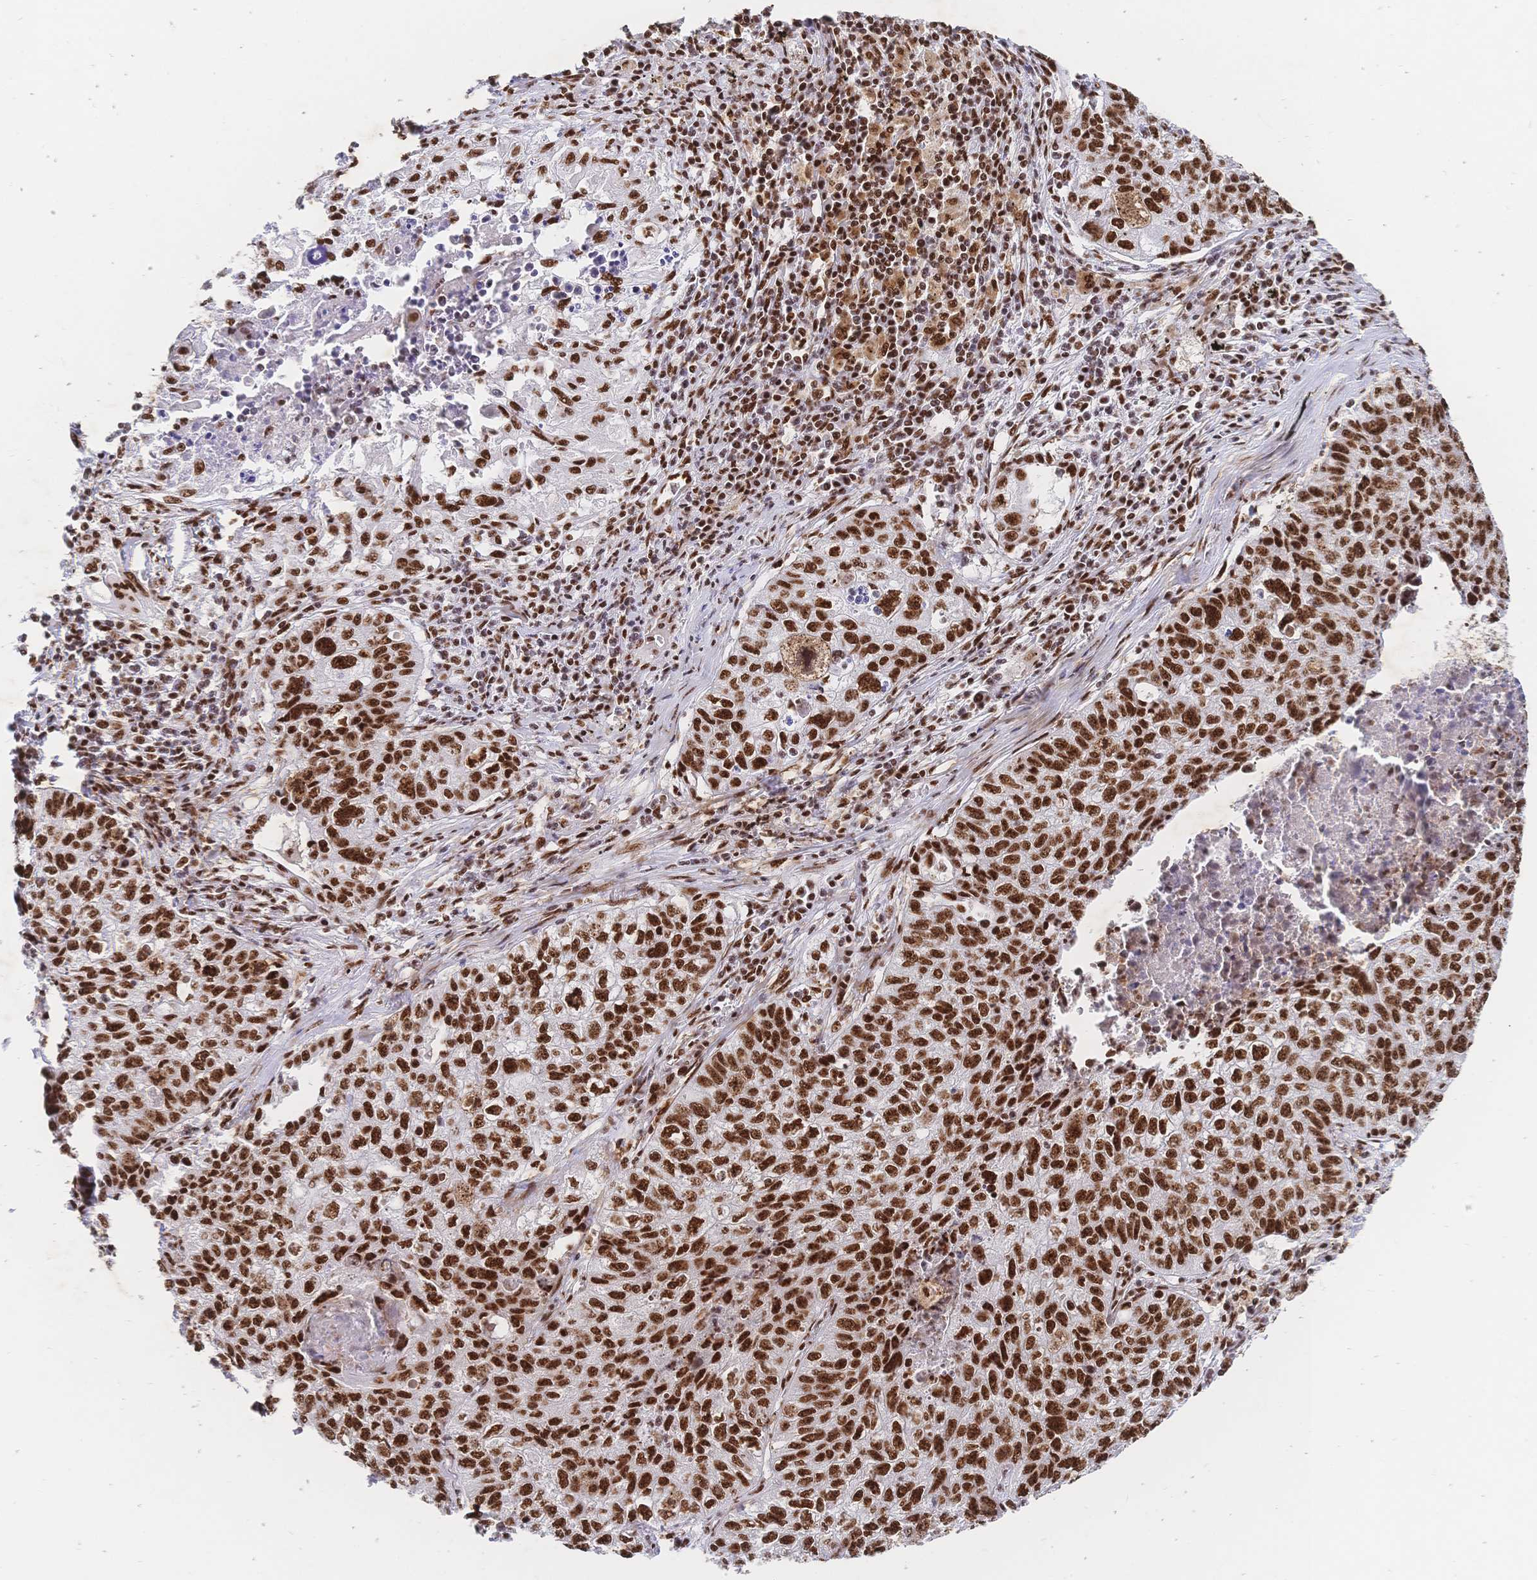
{"staining": {"intensity": "strong", "quantity": ">75%", "location": "nuclear"}, "tissue": "lung cancer", "cell_type": "Tumor cells", "image_type": "cancer", "snomed": [{"axis": "morphology", "description": "Normal morphology"}, {"axis": "morphology", "description": "Aneuploidy"}, {"axis": "morphology", "description": "Squamous cell carcinoma, NOS"}, {"axis": "topography", "description": "Lymph node"}, {"axis": "topography", "description": "Lung"}], "caption": "The immunohistochemical stain shows strong nuclear positivity in tumor cells of lung cancer (squamous cell carcinoma) tissue.", "gene": "SRSF1", "patient": {"sex": "female", "age": 76}}